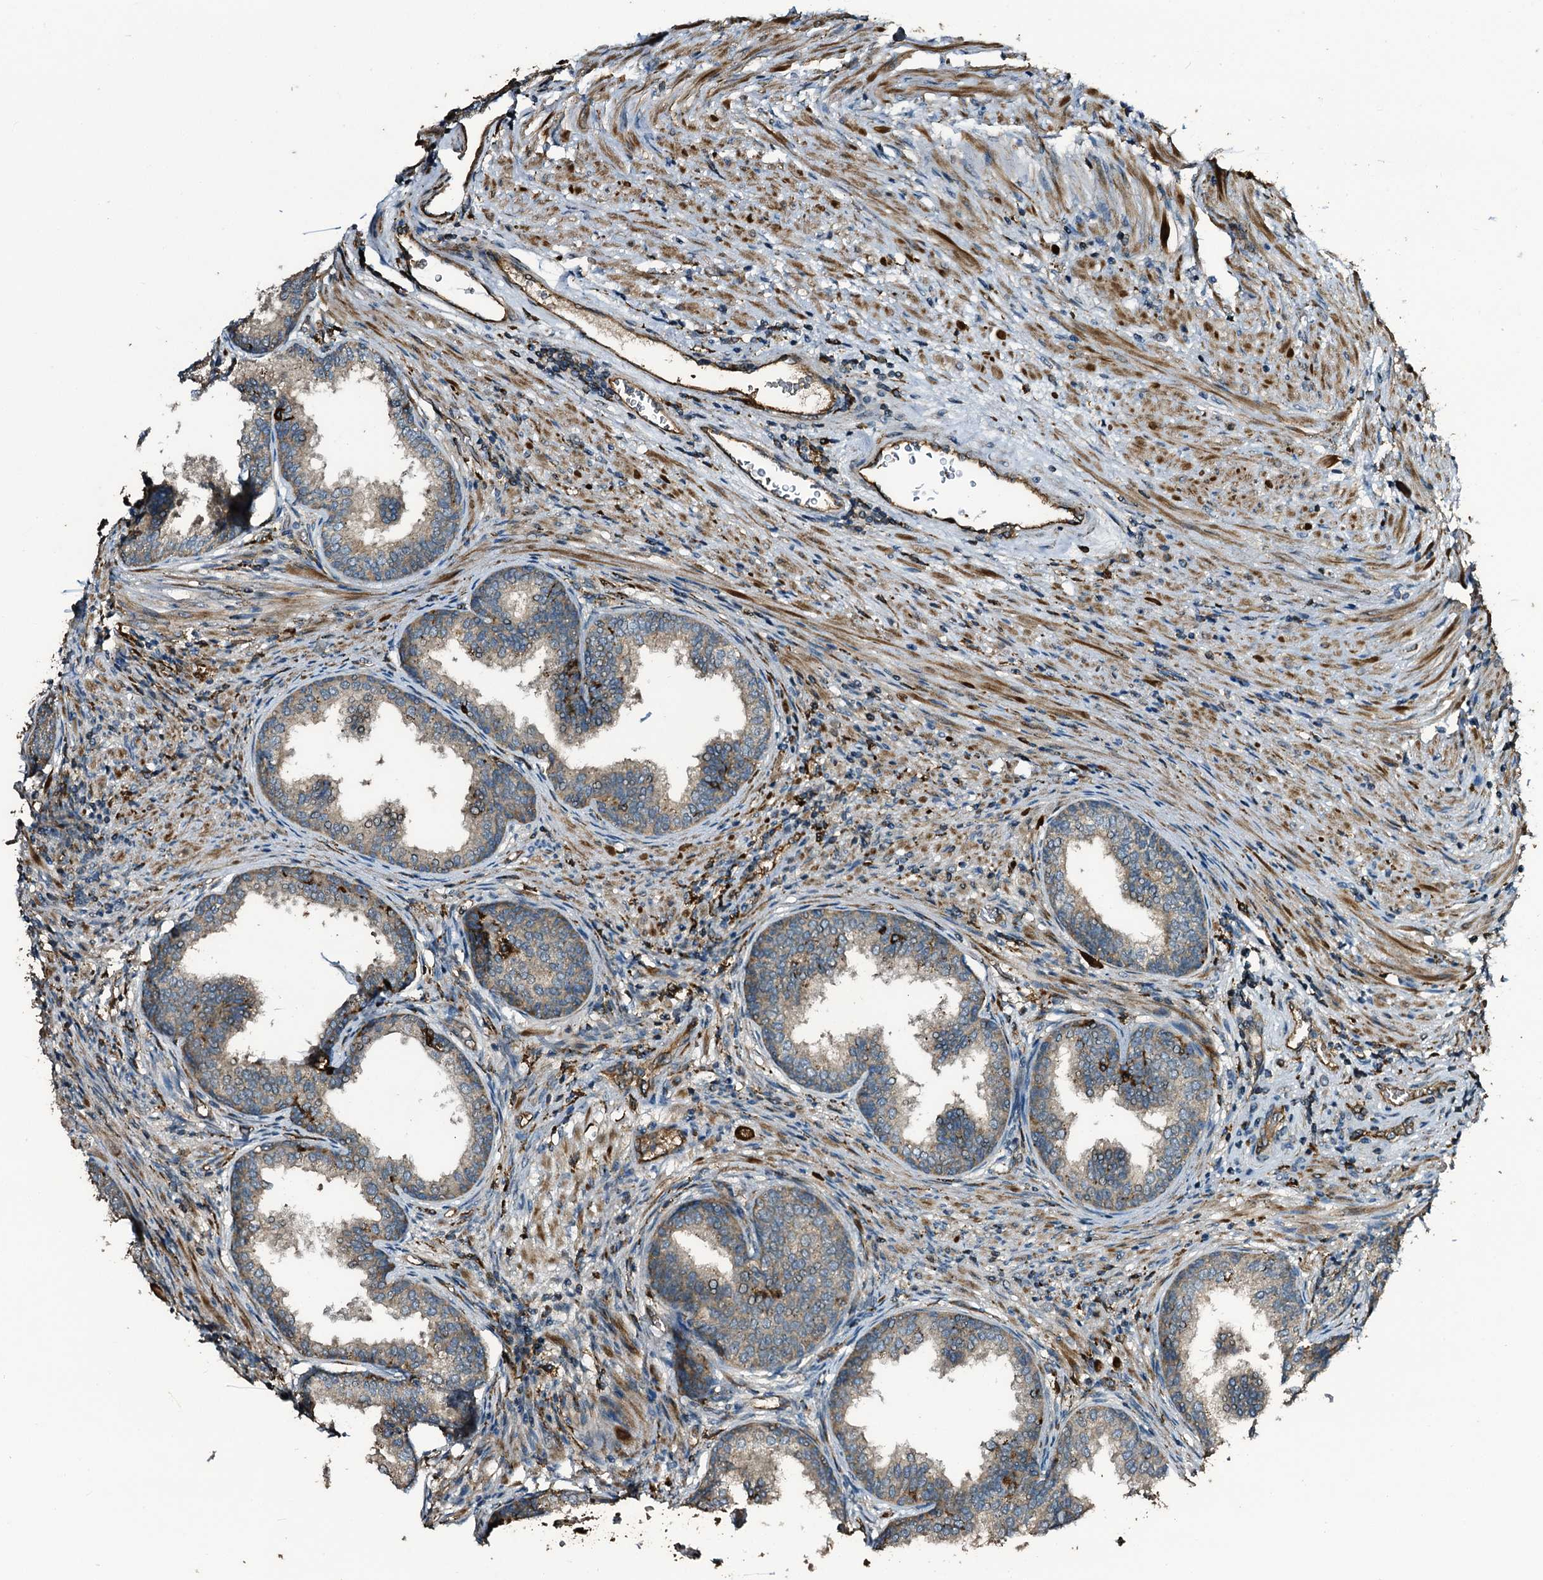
{"staining": {"intensity": "moderate", "quantity": "25%-75%", "location": "cytoplasmic/membranous"}, "tissue": "prostate", "cell_type": "Glandular cells", "image_type": "normal", "snomed": [{"axis": "morphology", "description": "Normal tissue, NOS"}, {"axis": "topography", "description": "Prostate"}], "caption": "A brown stain labels moderate cytoplasmic/membranous expression of a protein in glandular cells of benign human prostate. Immunohistochemistry (ihc) stains the protein of interest in brown and the nuclei are stained blue.", "gene": "TPGS2", "patient": {"sex": "male", "age": 76}}